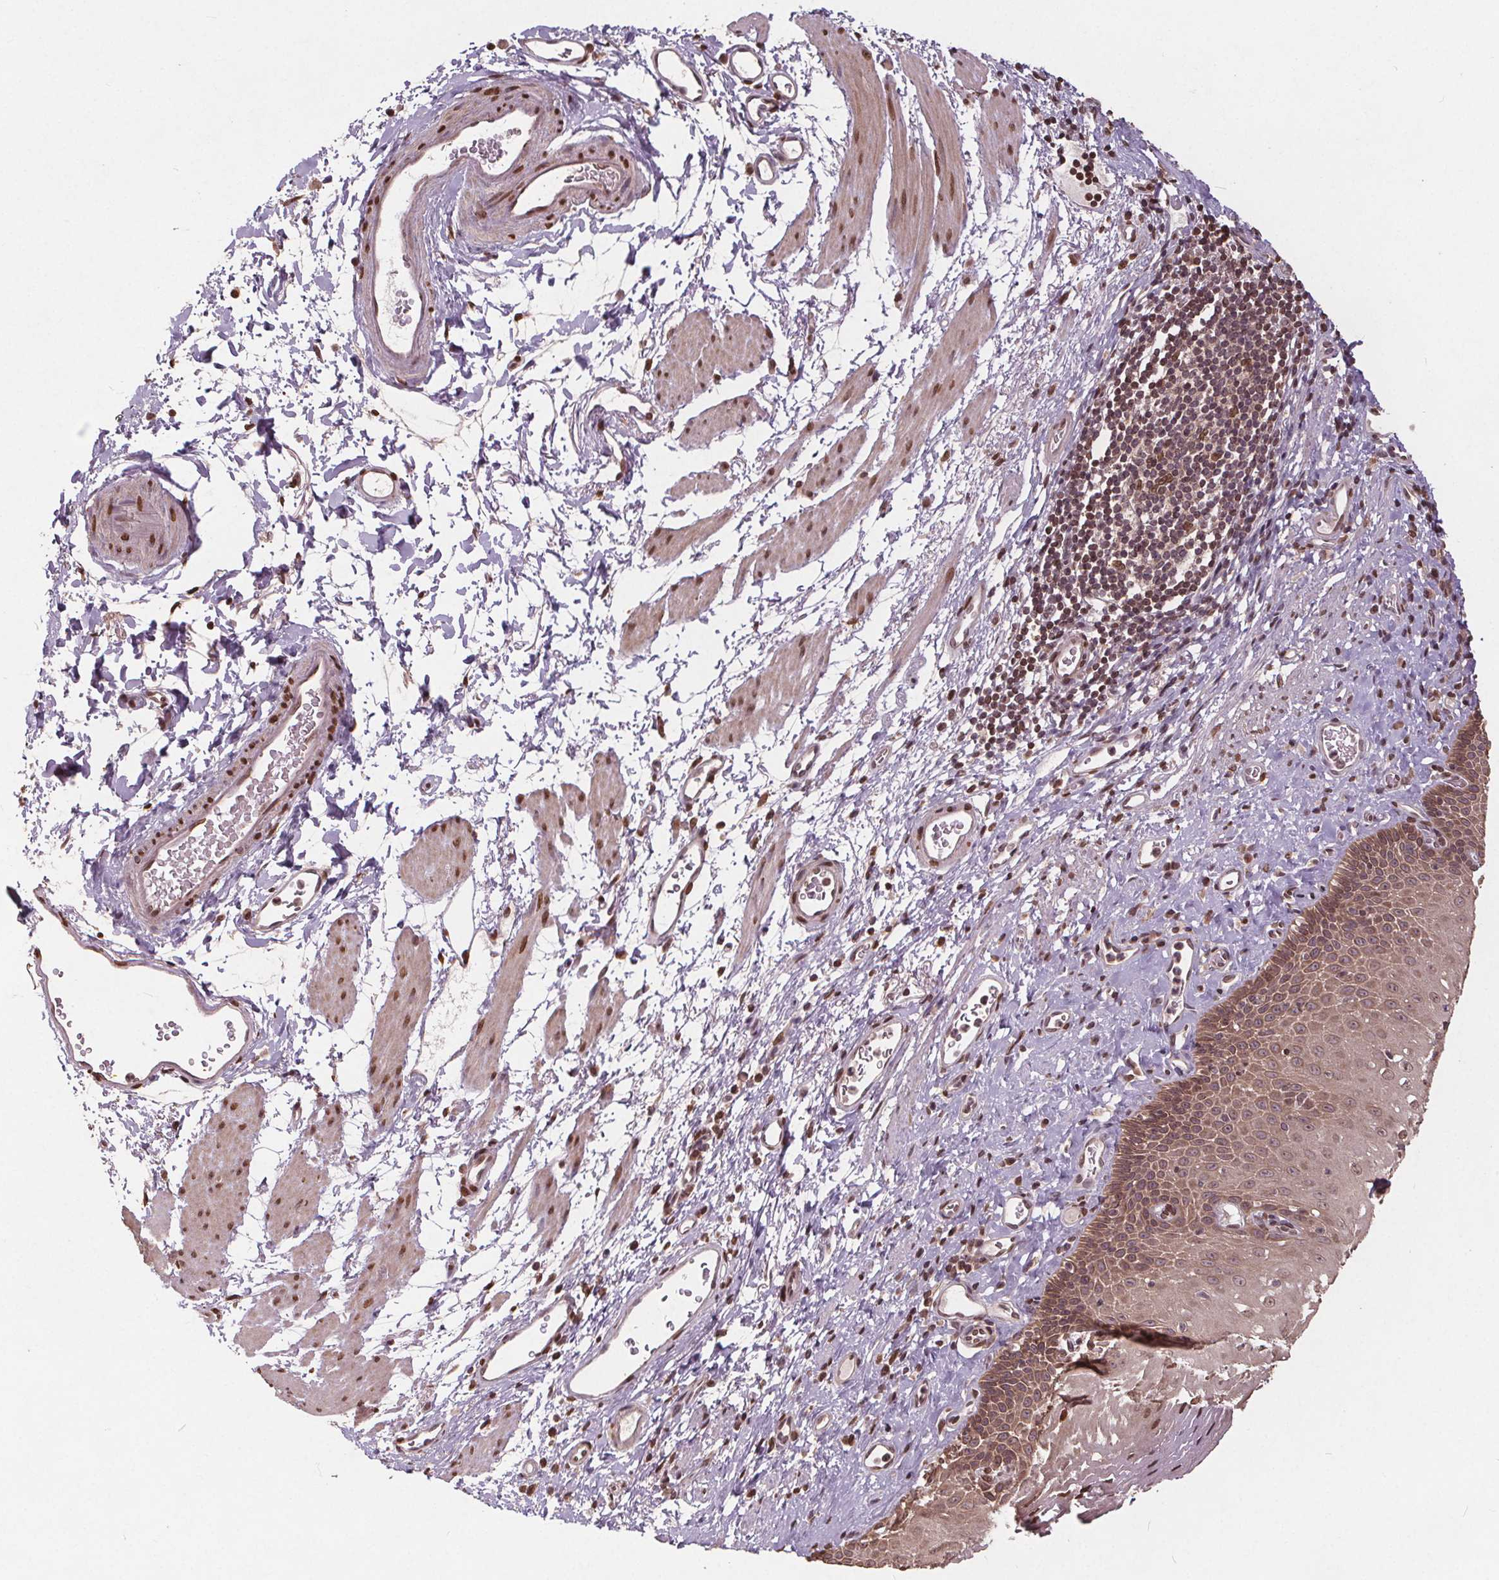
{"staining": {"intensity": "moderate", "quantity": ">75%", "location": "cytoplasmic/membranous,nuclear"}, "tissue": "esophagus", "cell_type": "Squamous epithelial cells", "image_type": "normal", "snomed": [{"axis": "morphology", "description": "Normal tissue, NOS"}, {"axis": "topography", "description": "Esophagus"}], "caption": "This photomicrograph demonstrates immunohistochemistry (IHC) staining of benign esophagus, with medium moderate cytoplasmic/membranous,nuclear positivity in approximately >75% of squamous epithelial cells.", "gene": "HIF1AN", "patient": {"sex": "female", "age": 68}}